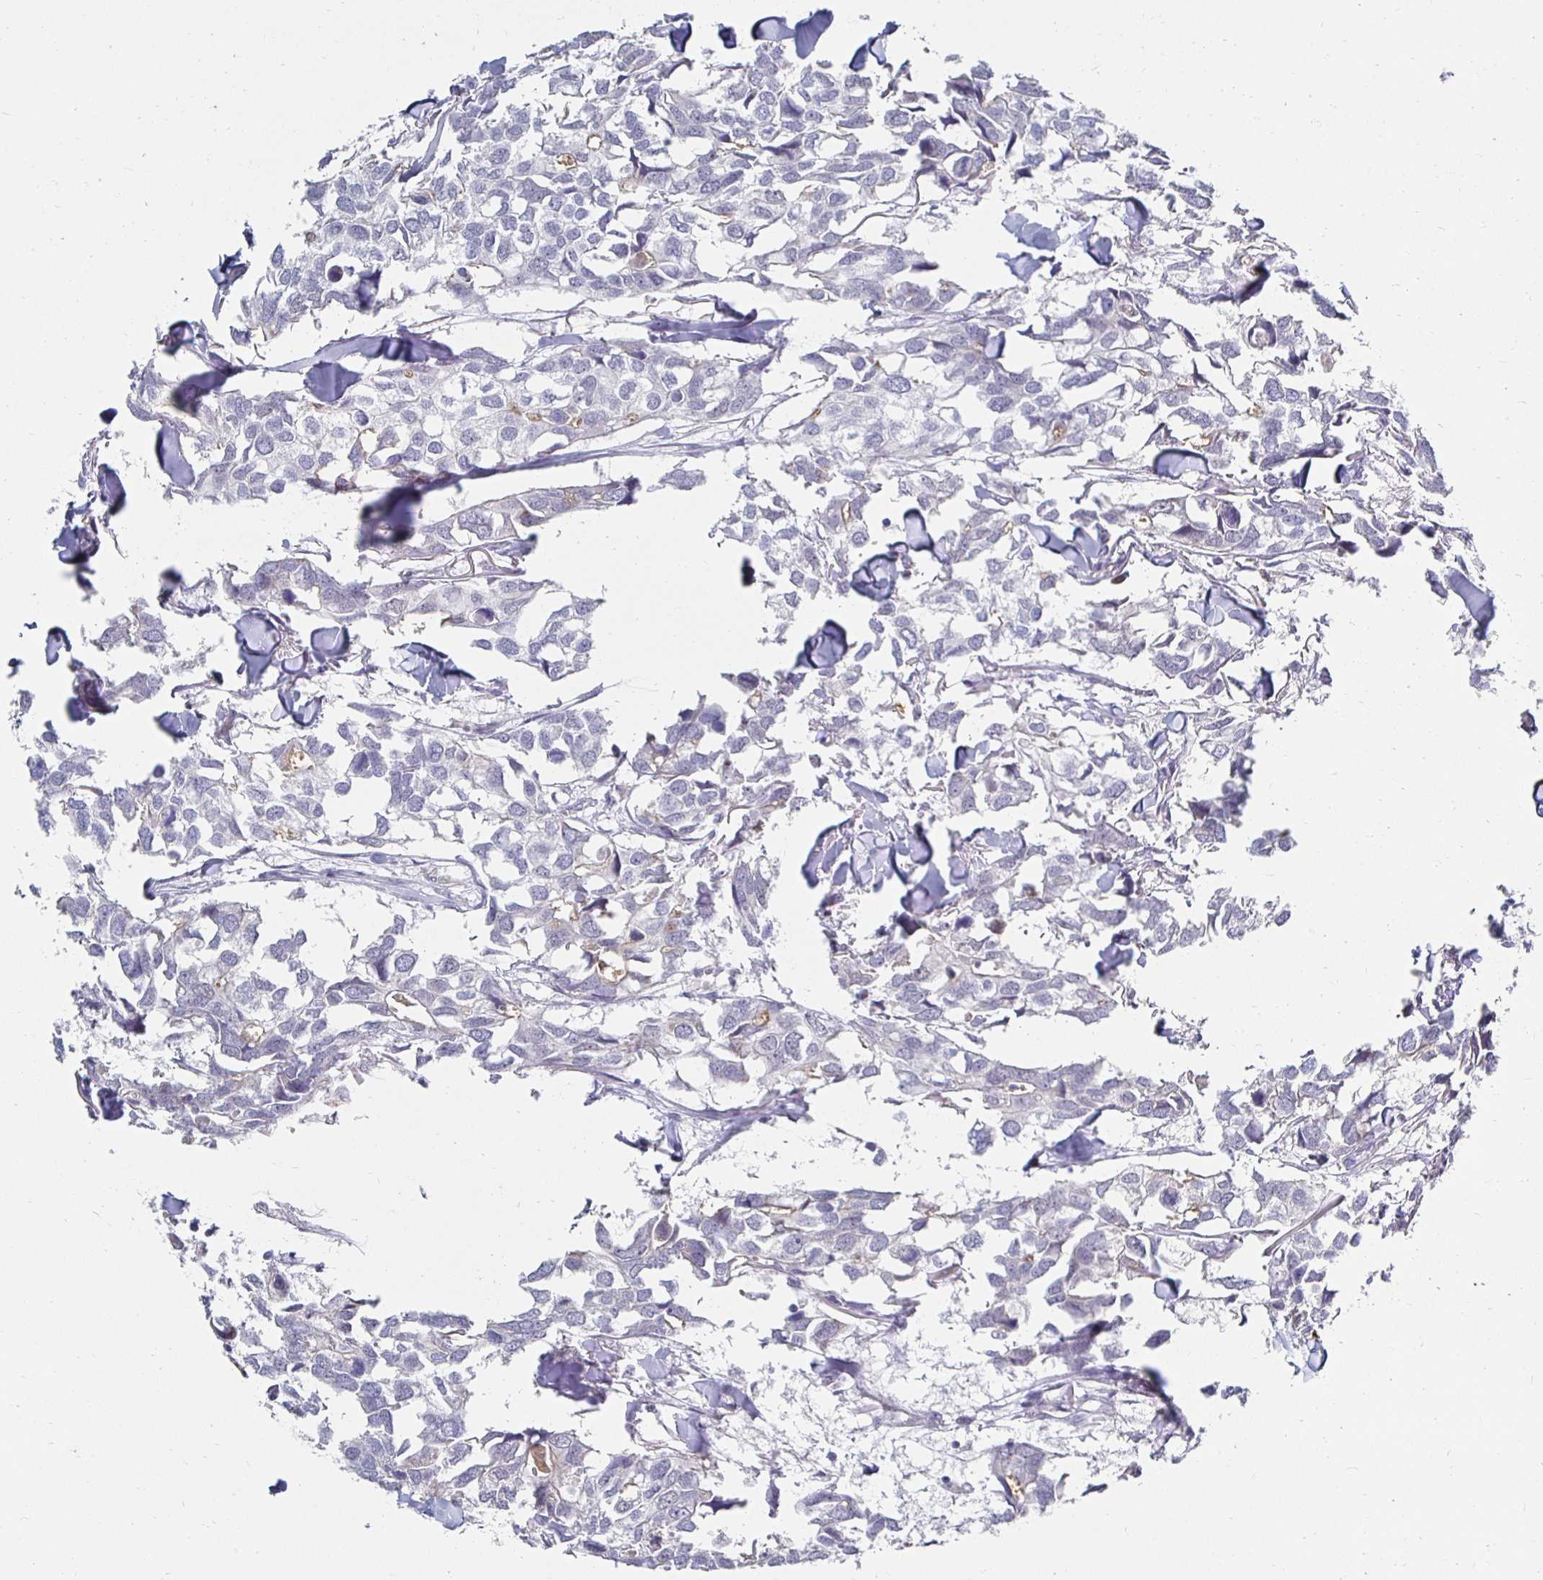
{"staining": {"intensity": "negative", "quantity": "none", "location": "none"}, "tissue": "breast cancer", "cell_type": "Tumor cells", "image_type": "cancer", "snomed": [{"axis": "morphology", "description": "Duct carcinoma"}, {"axis": "topography", "description": "Breast"}], "caption": "IHC histopathology image of human invasive ductal carcinoma (breast) stained for a protein (brown), which shows no positivity in tumor cells. The staining is performed using DAB (3,3'-diaminobenzidine) brown chromogen with nuclei counter-stained in using hematoxylin.", "gene": "NOCT", "patient": {"sex": "female", "age": 83}}